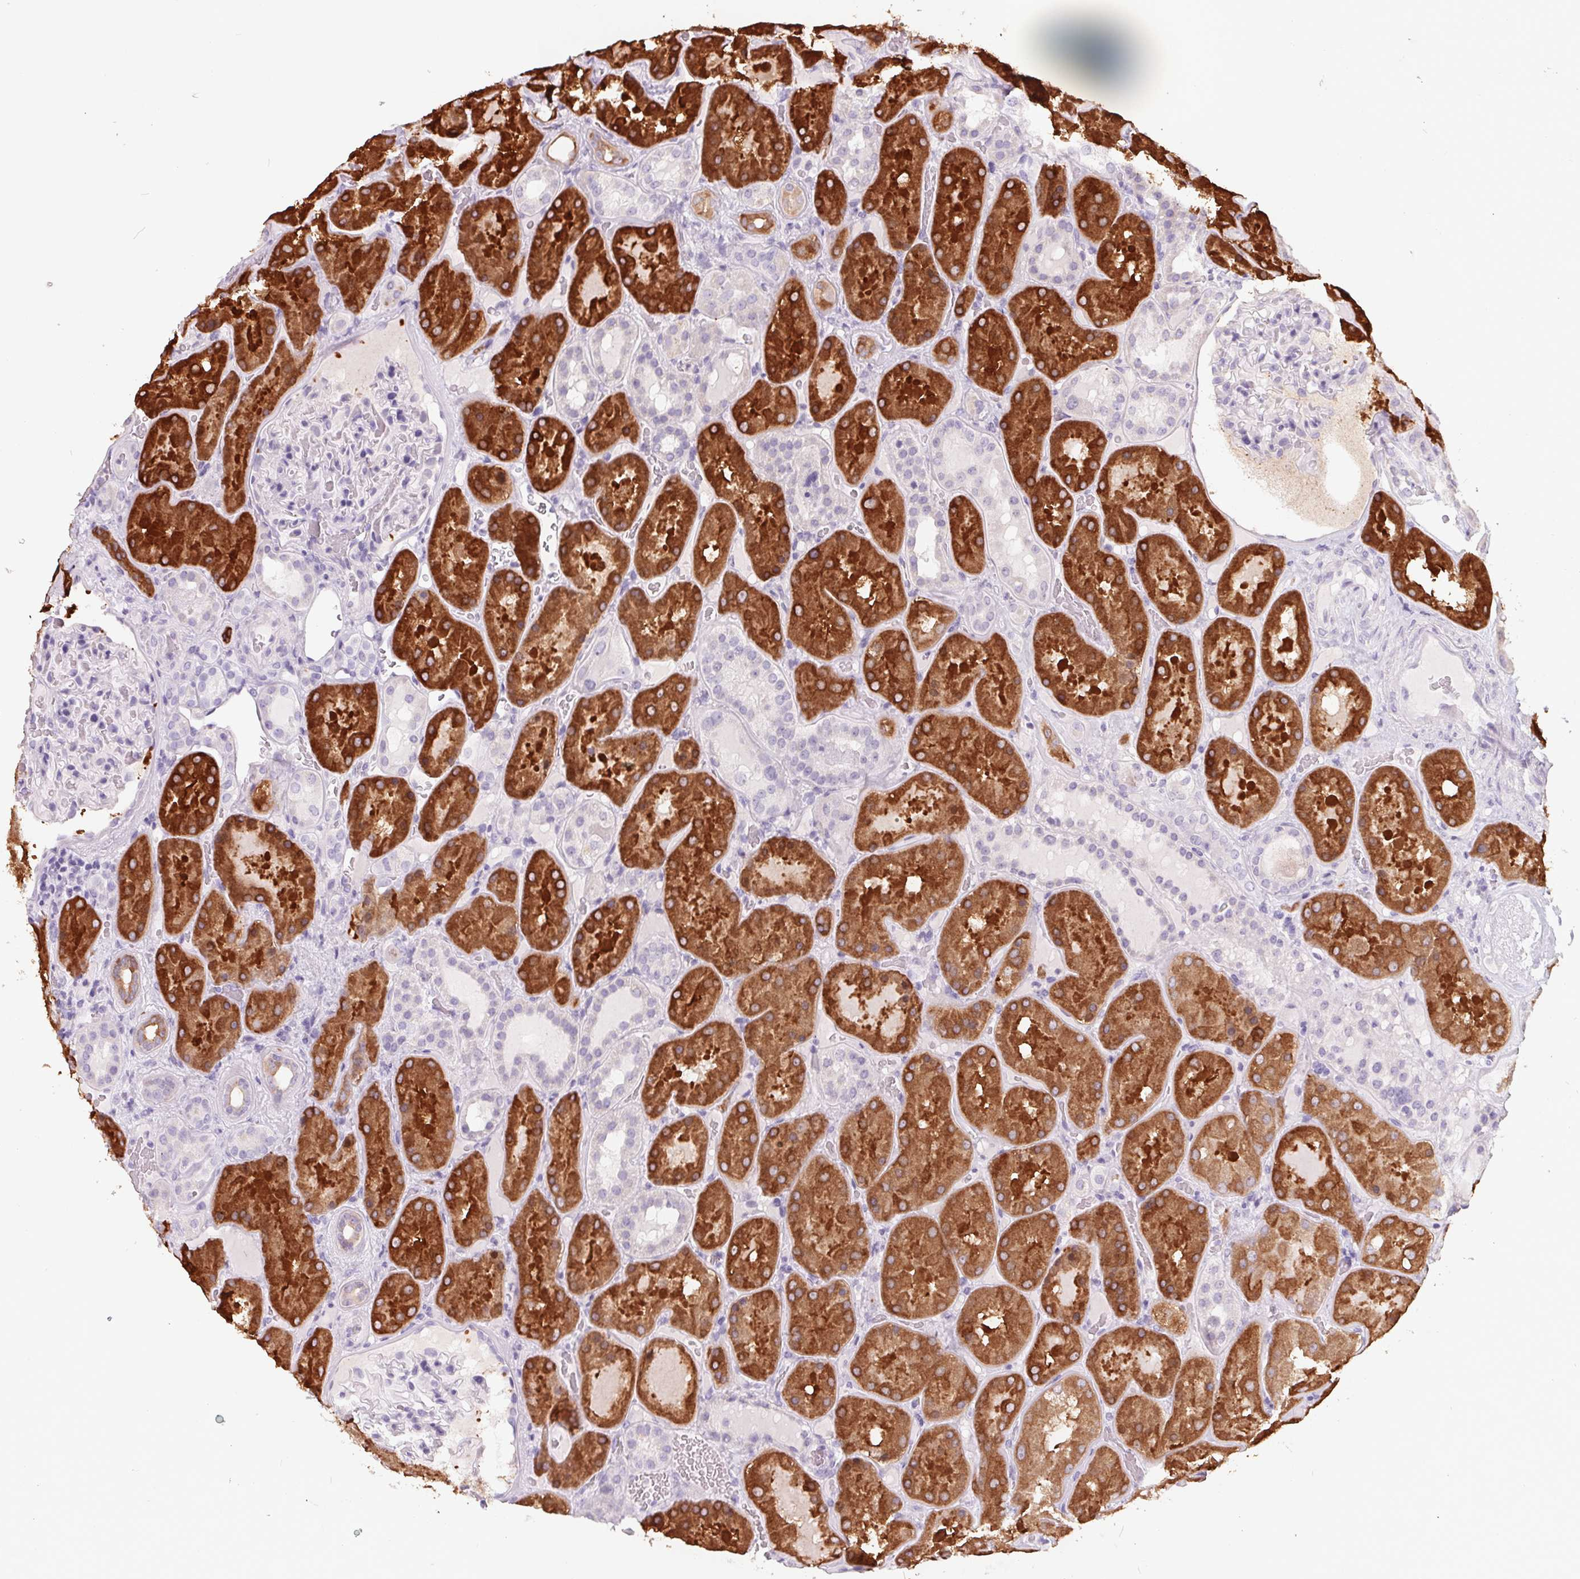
{"staining": {"intensity": "negative", "quantity": "none", "location": "none"}, "tissue": "kidney", "cell_type": "Cells in glomeruli", "image_type": "normal", "snomed": [{"axis": "morphology", "description": "Normal tissue, NOS"}, {"axis": "topography", "description": "Kidney"}], "caption": "Cells in glomeruli show no significant protein staining in normal kidney.", "gene": "FTCD", "patient": {"sex": "male", "age": 73}}